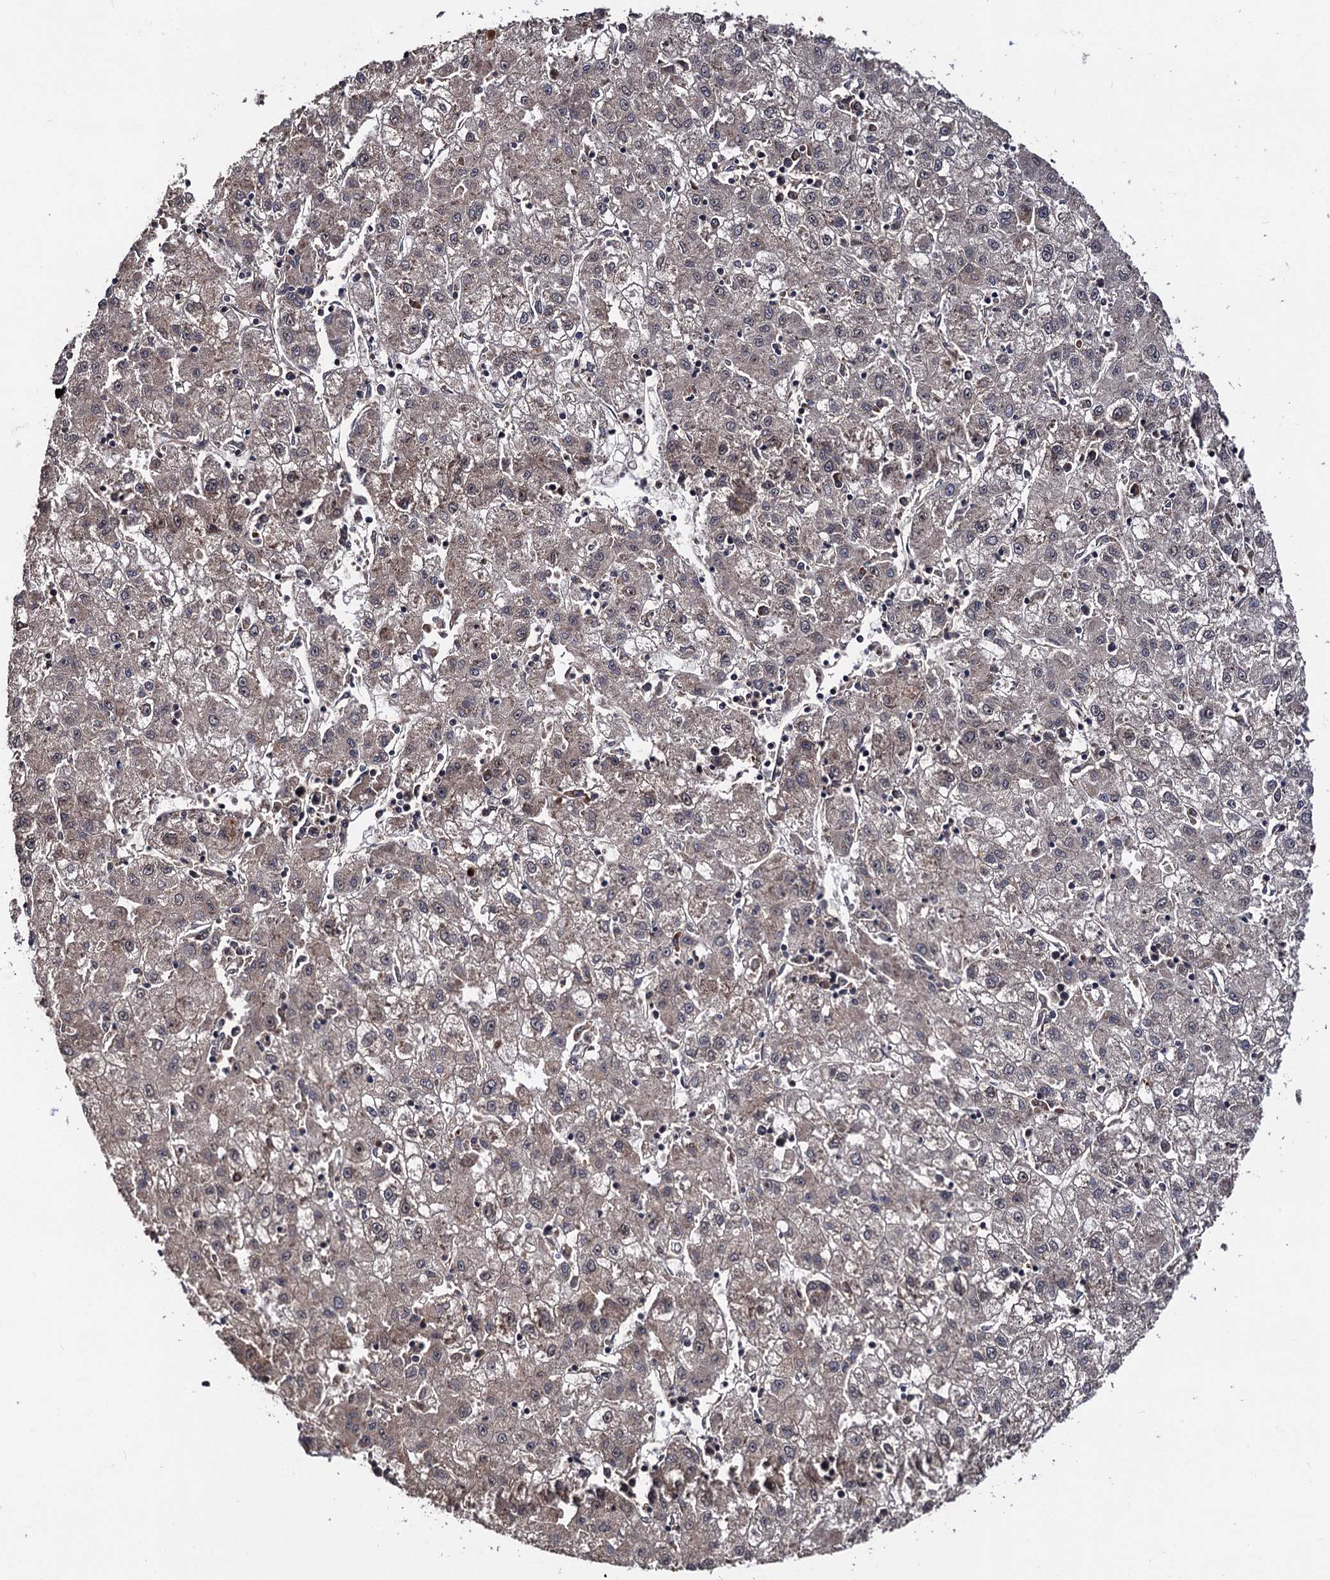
{"staining": {"intensity": "weak", "quantity": "25%-75%", "location": "cytoplasmic/membranous,nuclear"}, "tissue": "liver cancer", "cell_type": "Tumor cells", "image_type": "cancer", "snomed": [{"axis": "morphology", "description": "Carcinoma, Hepatocellular, NOS"}, {"axis": "topography", "description": "Liver"}], "caption": "Protein positivity by immunohistochemistry reveals weak cytoplasmic/membranous and nuclear expression in about 25%-75% of tumor cells in liver cancer (hepatocellular carcinoma).", "gene": "LRRC63", "patient": {"sex": "male", "age": 72}}